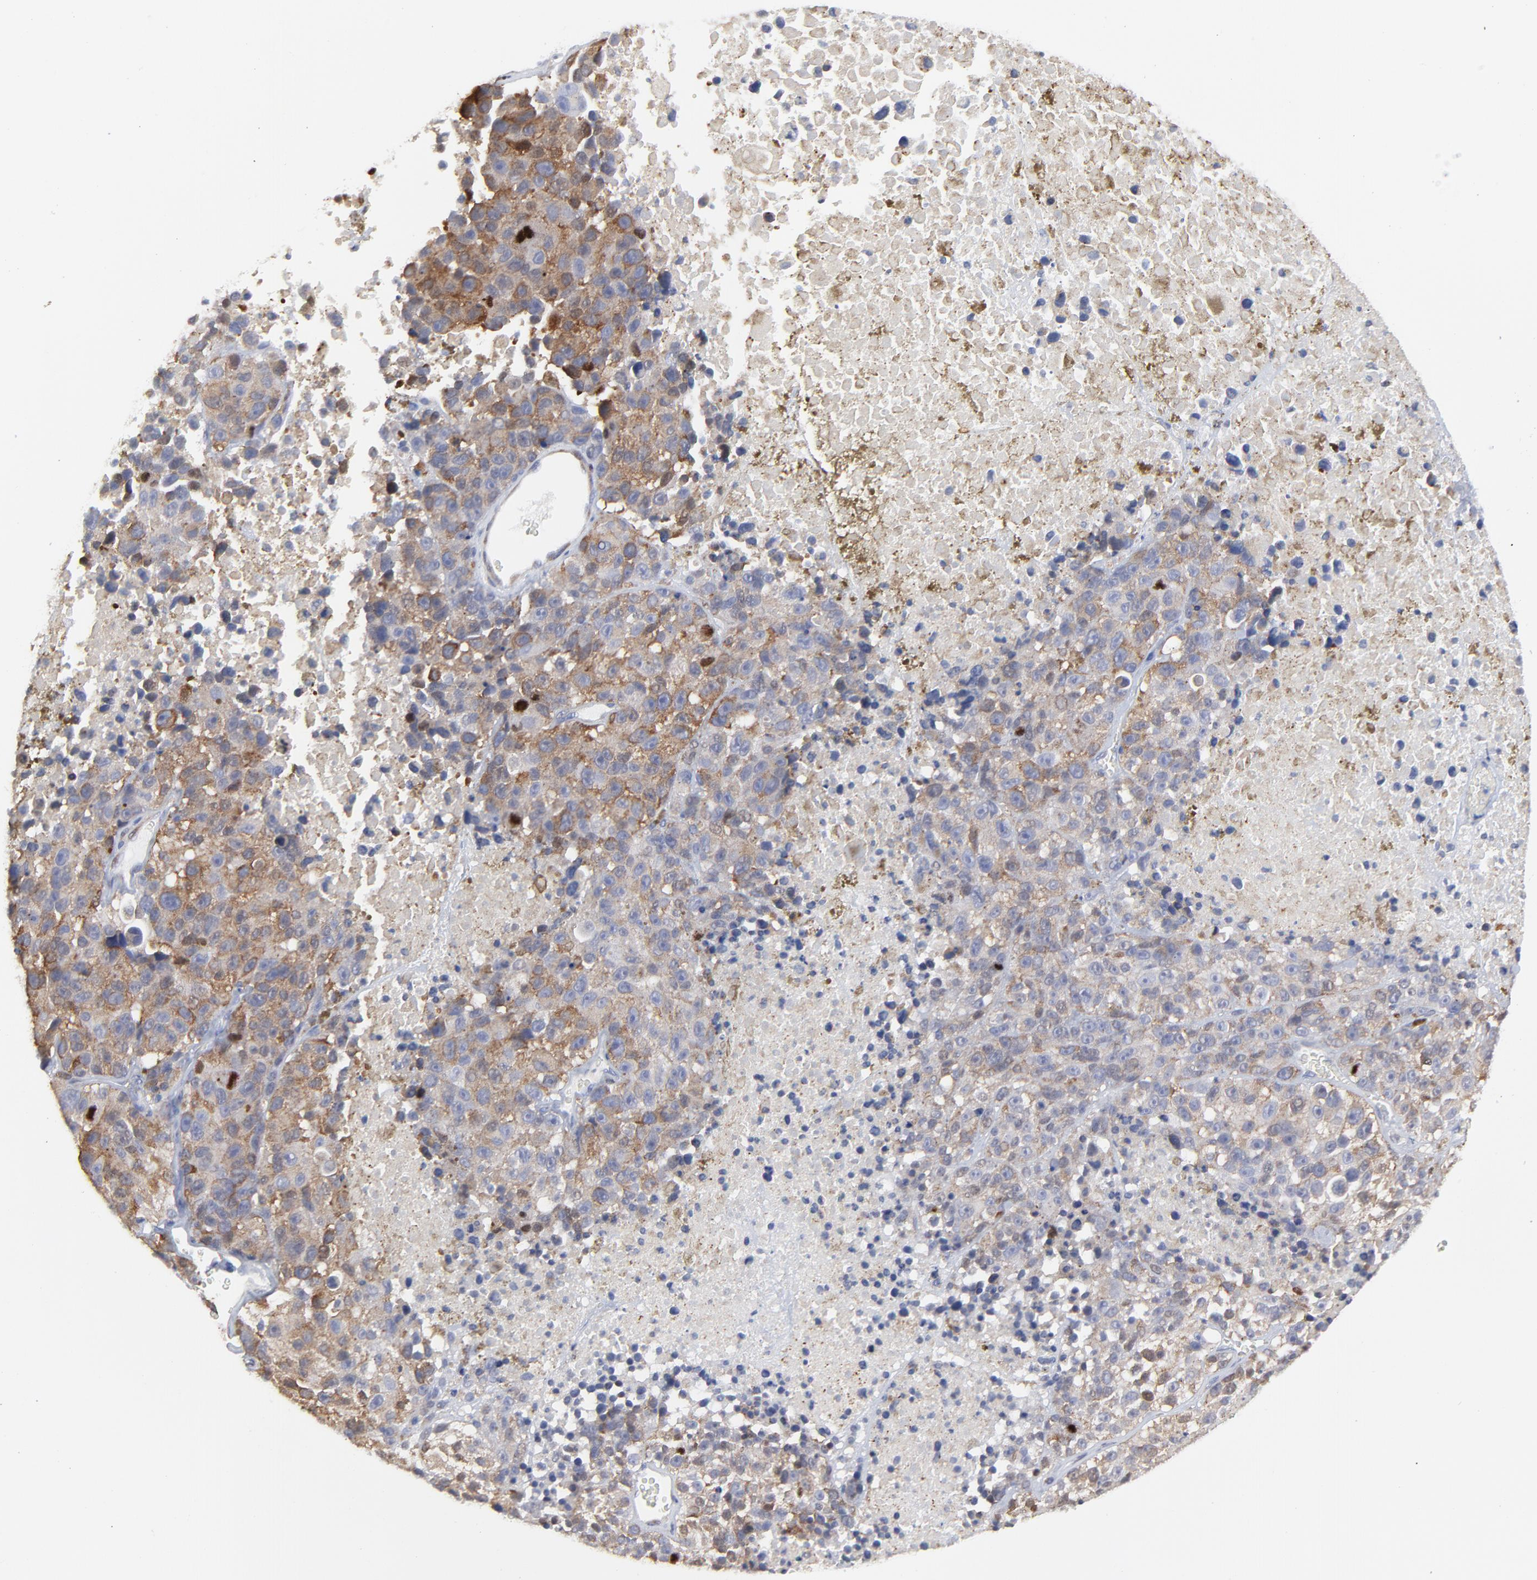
{"staining": {"intensity": "moderate", "quantity": "25%-75%", "location": "cytoplasmic/membranous"}, "tissue": "melanoma", "cell_type": "Tumor cells", "image_type": "cancer", "snomed": [{"axis": "morphology", "description": "Malignant melanoma, Metastatic site"}, {"axis": "topography", "description": "Cerebral cortex"}], "caption": "Immunohistochemistry (DAB) staining of malignant melanoma (metastatic site) demonstrates moderate cytoplasmic/membranous protein positivity in about 25%-75% of tumor cells.", "gene": "NCAPH", "patient": {"sex": "female", "age": 52}}